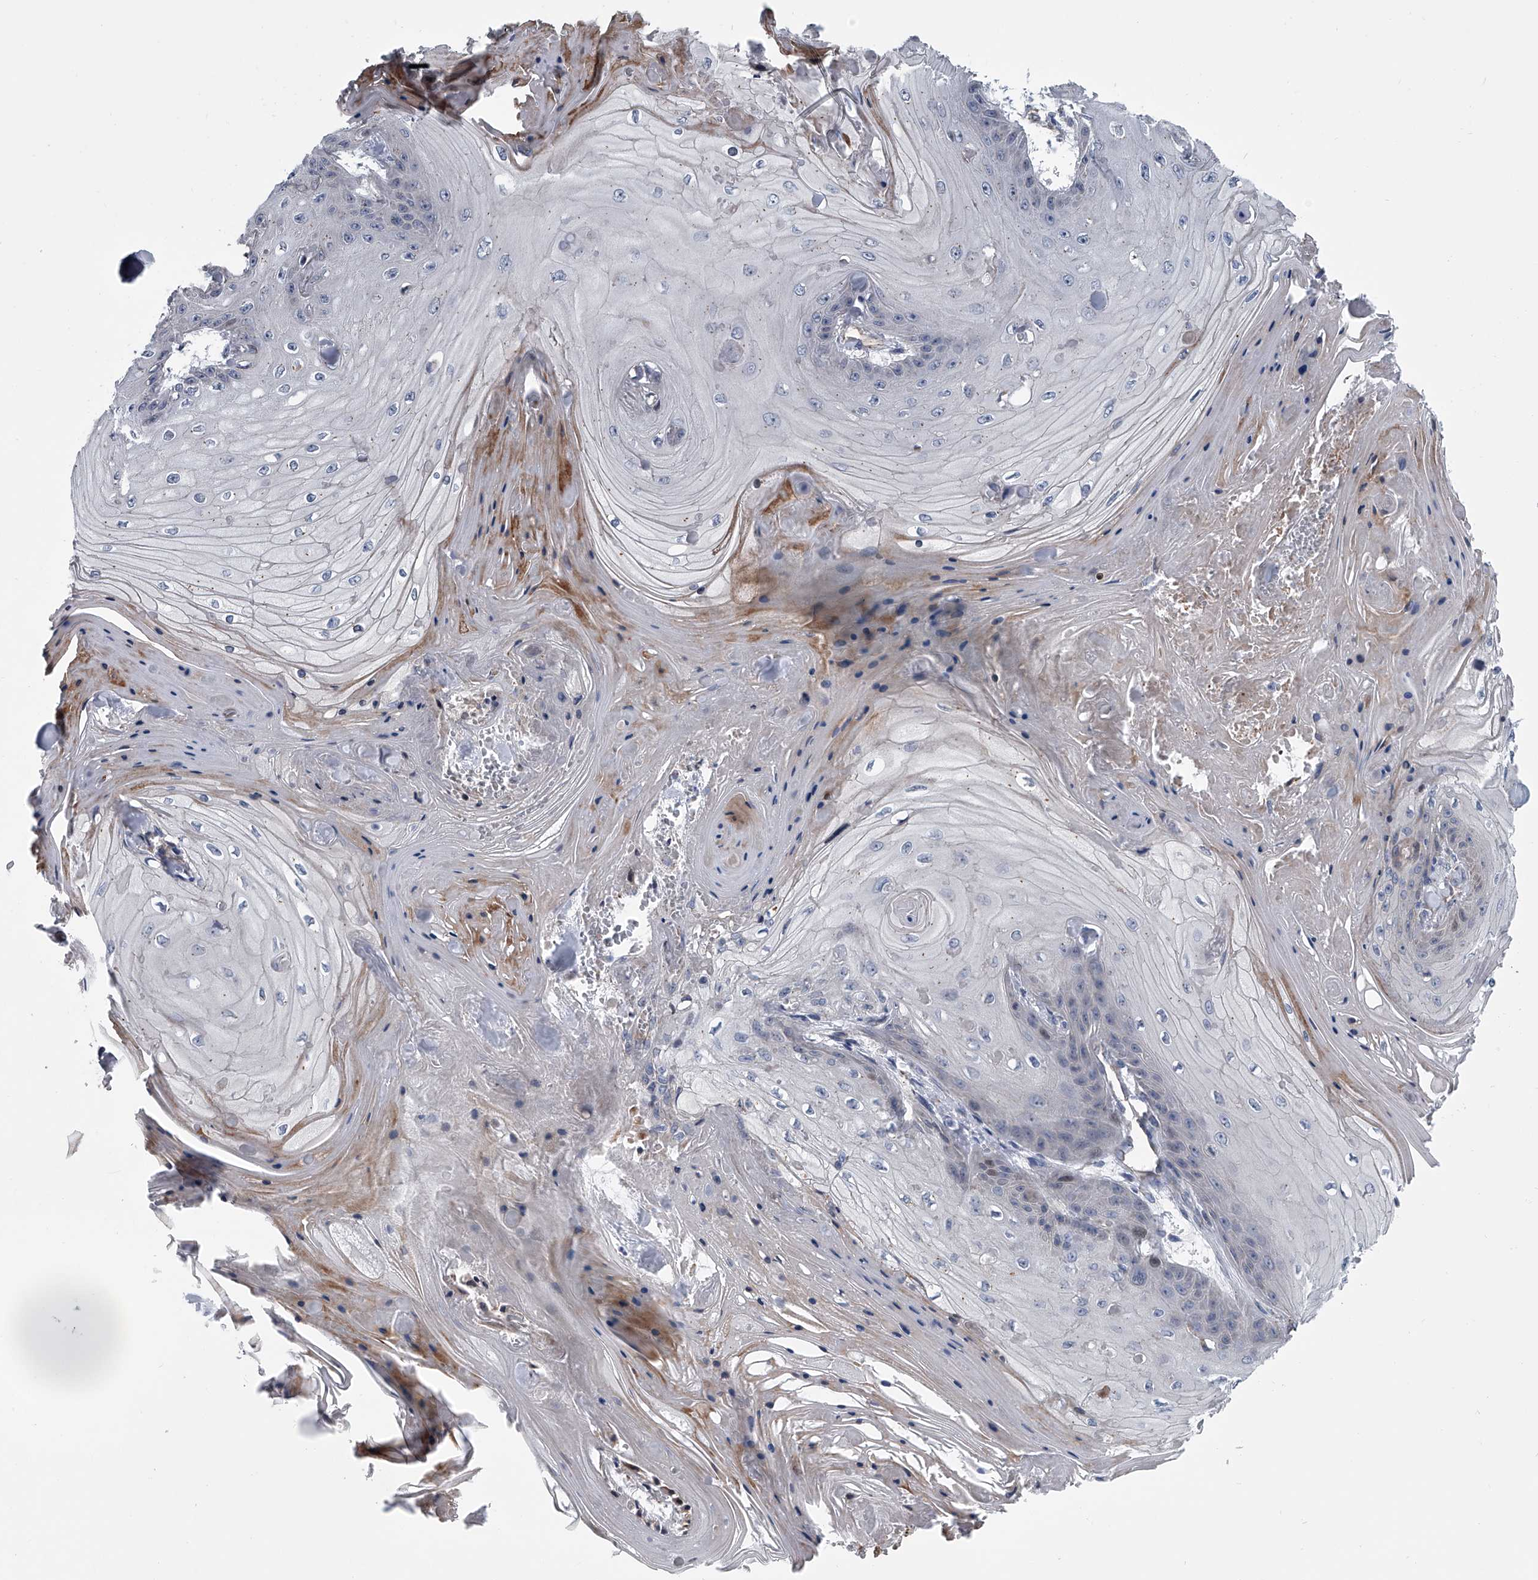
{"staining": {"intensity": "negative", "quantity": "none", "location": "none"}, "tissue": "skin cancer", "cell_type": "Tumor cells", "image_type": "cancer", "snomed": [{"axis": "morphology", "description": "Squamous cell carcinoma, NOS"}, {"axis": "topography", "description": "Skin"}], "caption": "High power microscopy micrograph of an immunohistochemistry image of skin cancer (squamous cell carcinoma), revealing no significant positivity in tumor cells. Nuclei are stained in blue.", "gene": "ABCG1", "patient": {"sex": "male", "age": 74}}